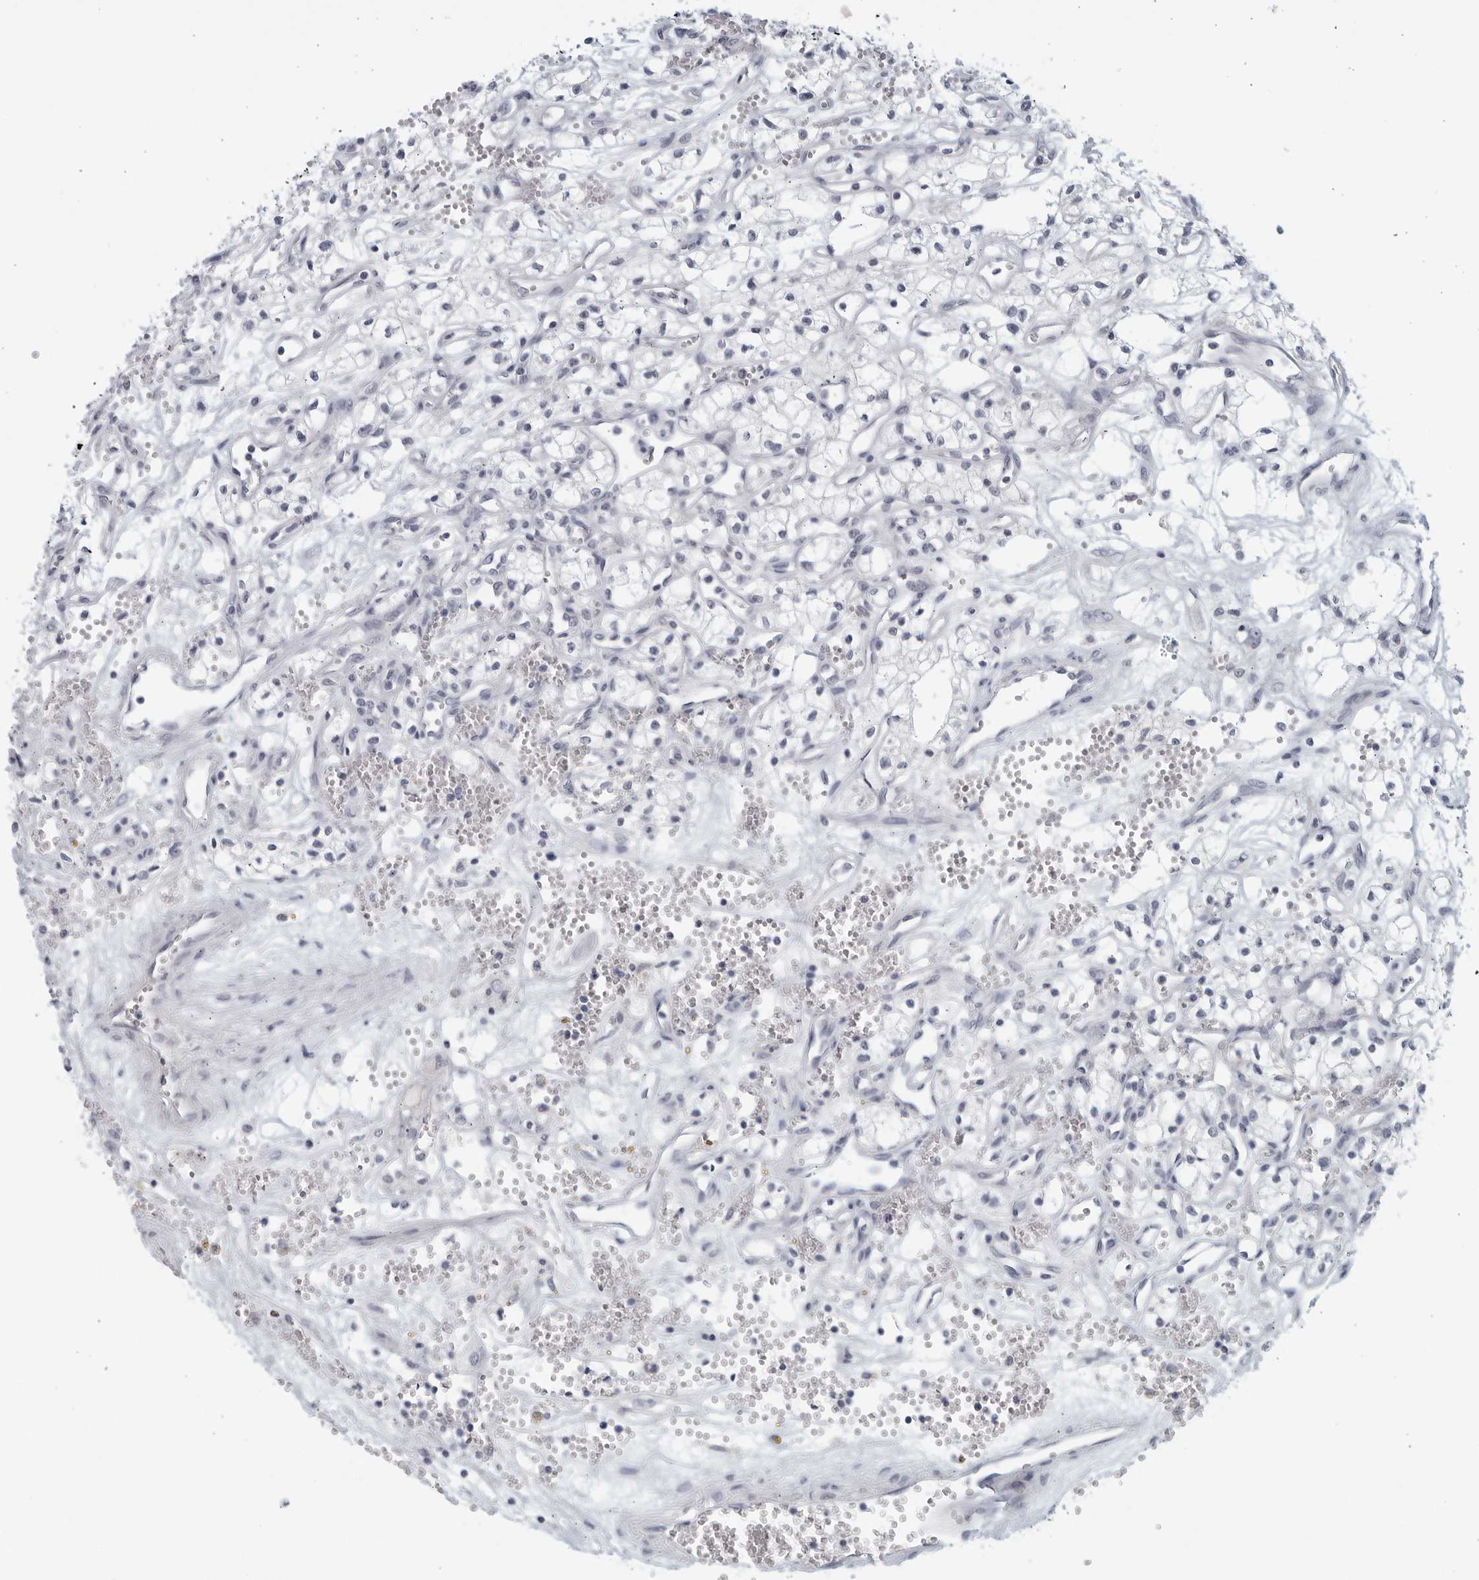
{"staining": {"intensity": "negative", "quantity": "none", "location": "none"}, "tissue": "renal cancer", "cell_type": "Tumor cells", "image_type": "cancer", "snomed": [{"axis": "morphology", "description": "Adenocarcinoma, NOS"}, {"axis": "topography", "description": "Kidney"}], "caption": "The immunohistochemistry image has no significant positivity in tumor cells of renal cancer tissue. Brightfield microscopy of IHC stained with DAB (brown) and hematoxylin (blue), captured at high magnification.", "gene": "MATN1", "patient": {"sex": "male", "age": 59}}